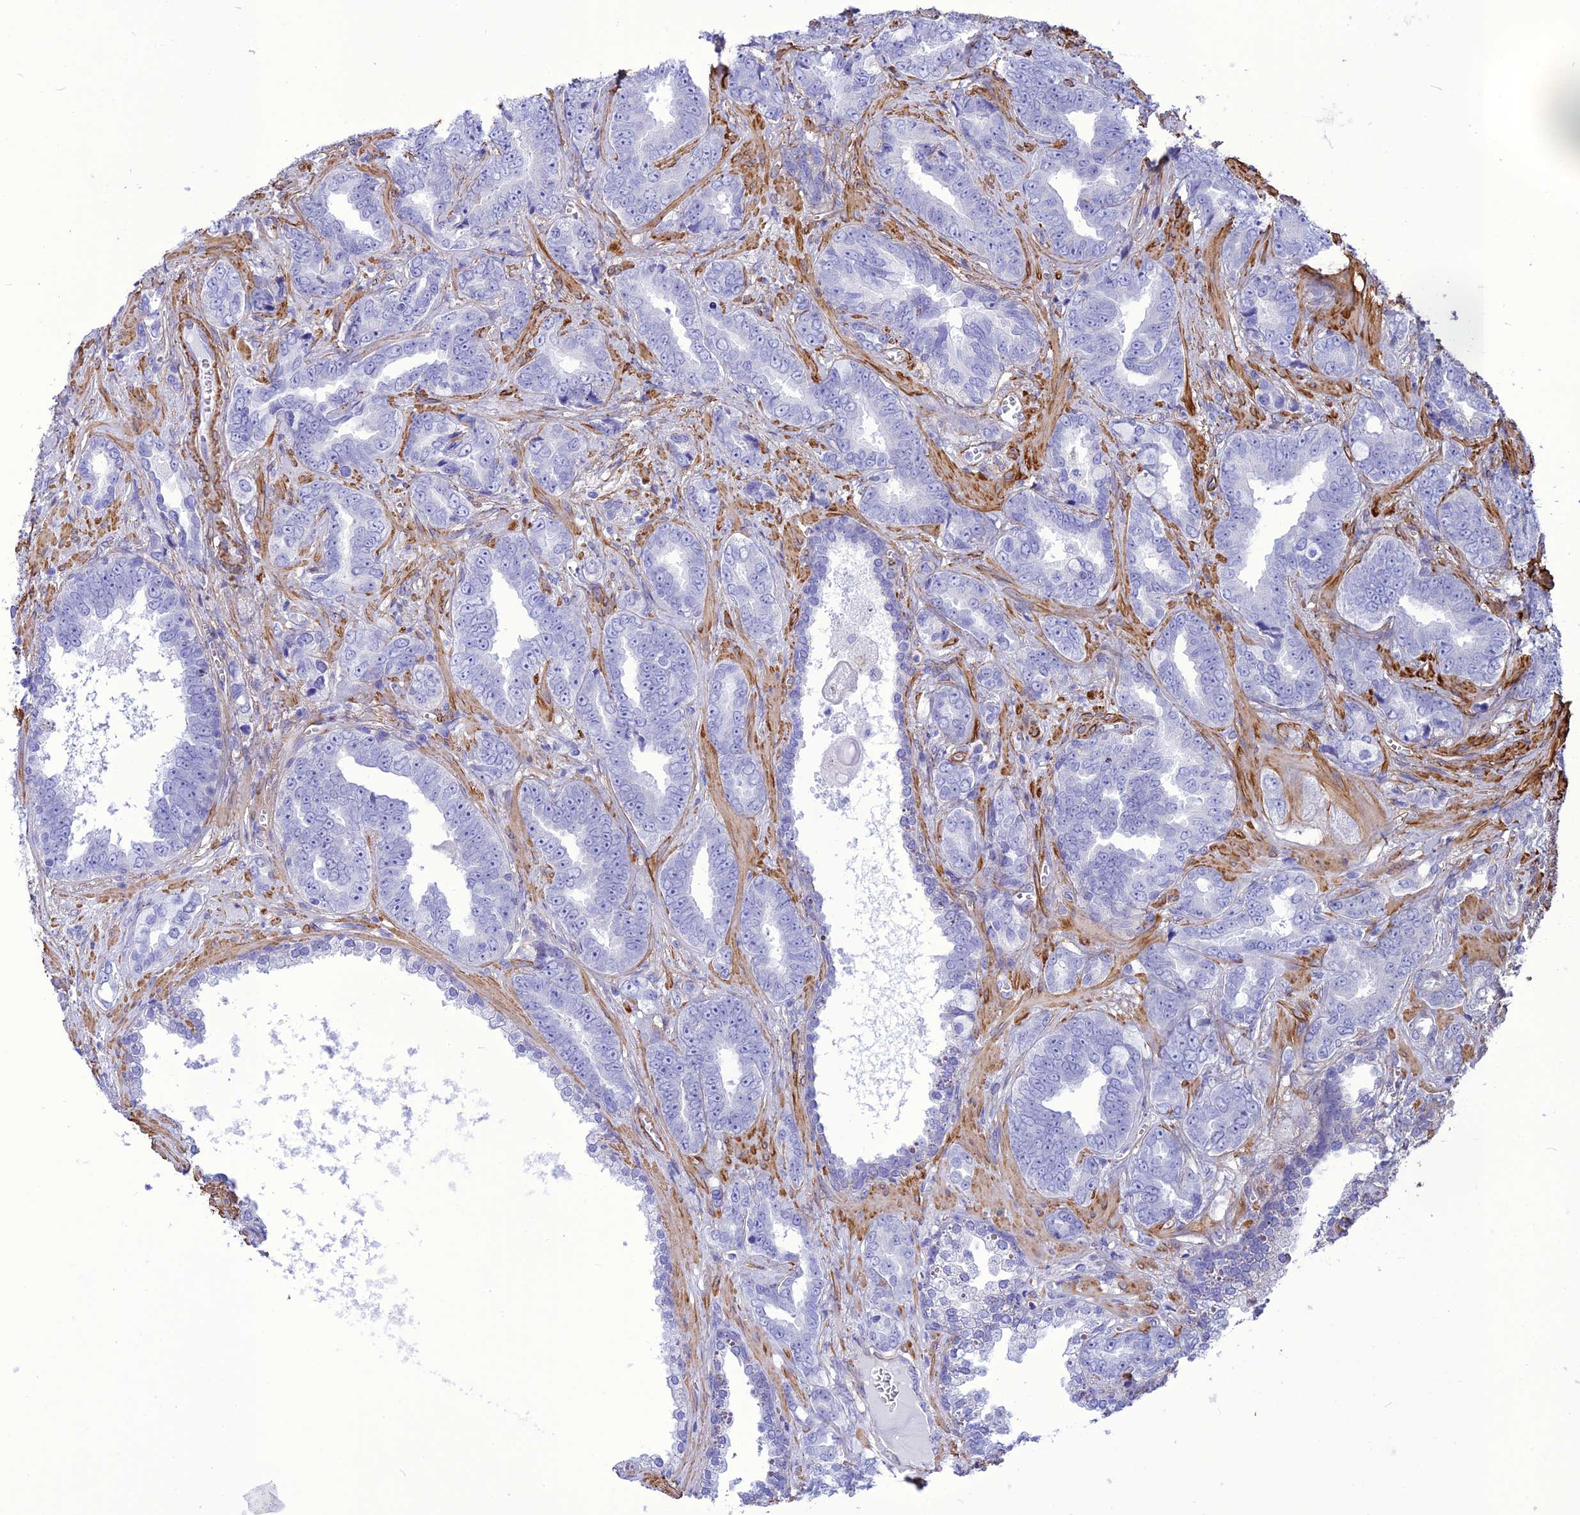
{"staining": {"intensity": "negative", "quantity": "none", "location": "none"}, "tissue": "prostate cancer", "cell_type": "Tumor cells", "image_type": "cancer", "snomed": [{"axis": "morphology", "description": "Adenocarcinoma, High grade"}, {"axis": "topography", "description": "Prostate"}], "caption": "Tumor cells show no significant positivity in prostate cancer (adenocarcinoma (high-grade)). (DAB (3,3'-diaminobenzidine) immunohistochemistry with hematoxylin counter stain).", "gene": "NKD1", "patient": {"sex": "male", "age": 67}}